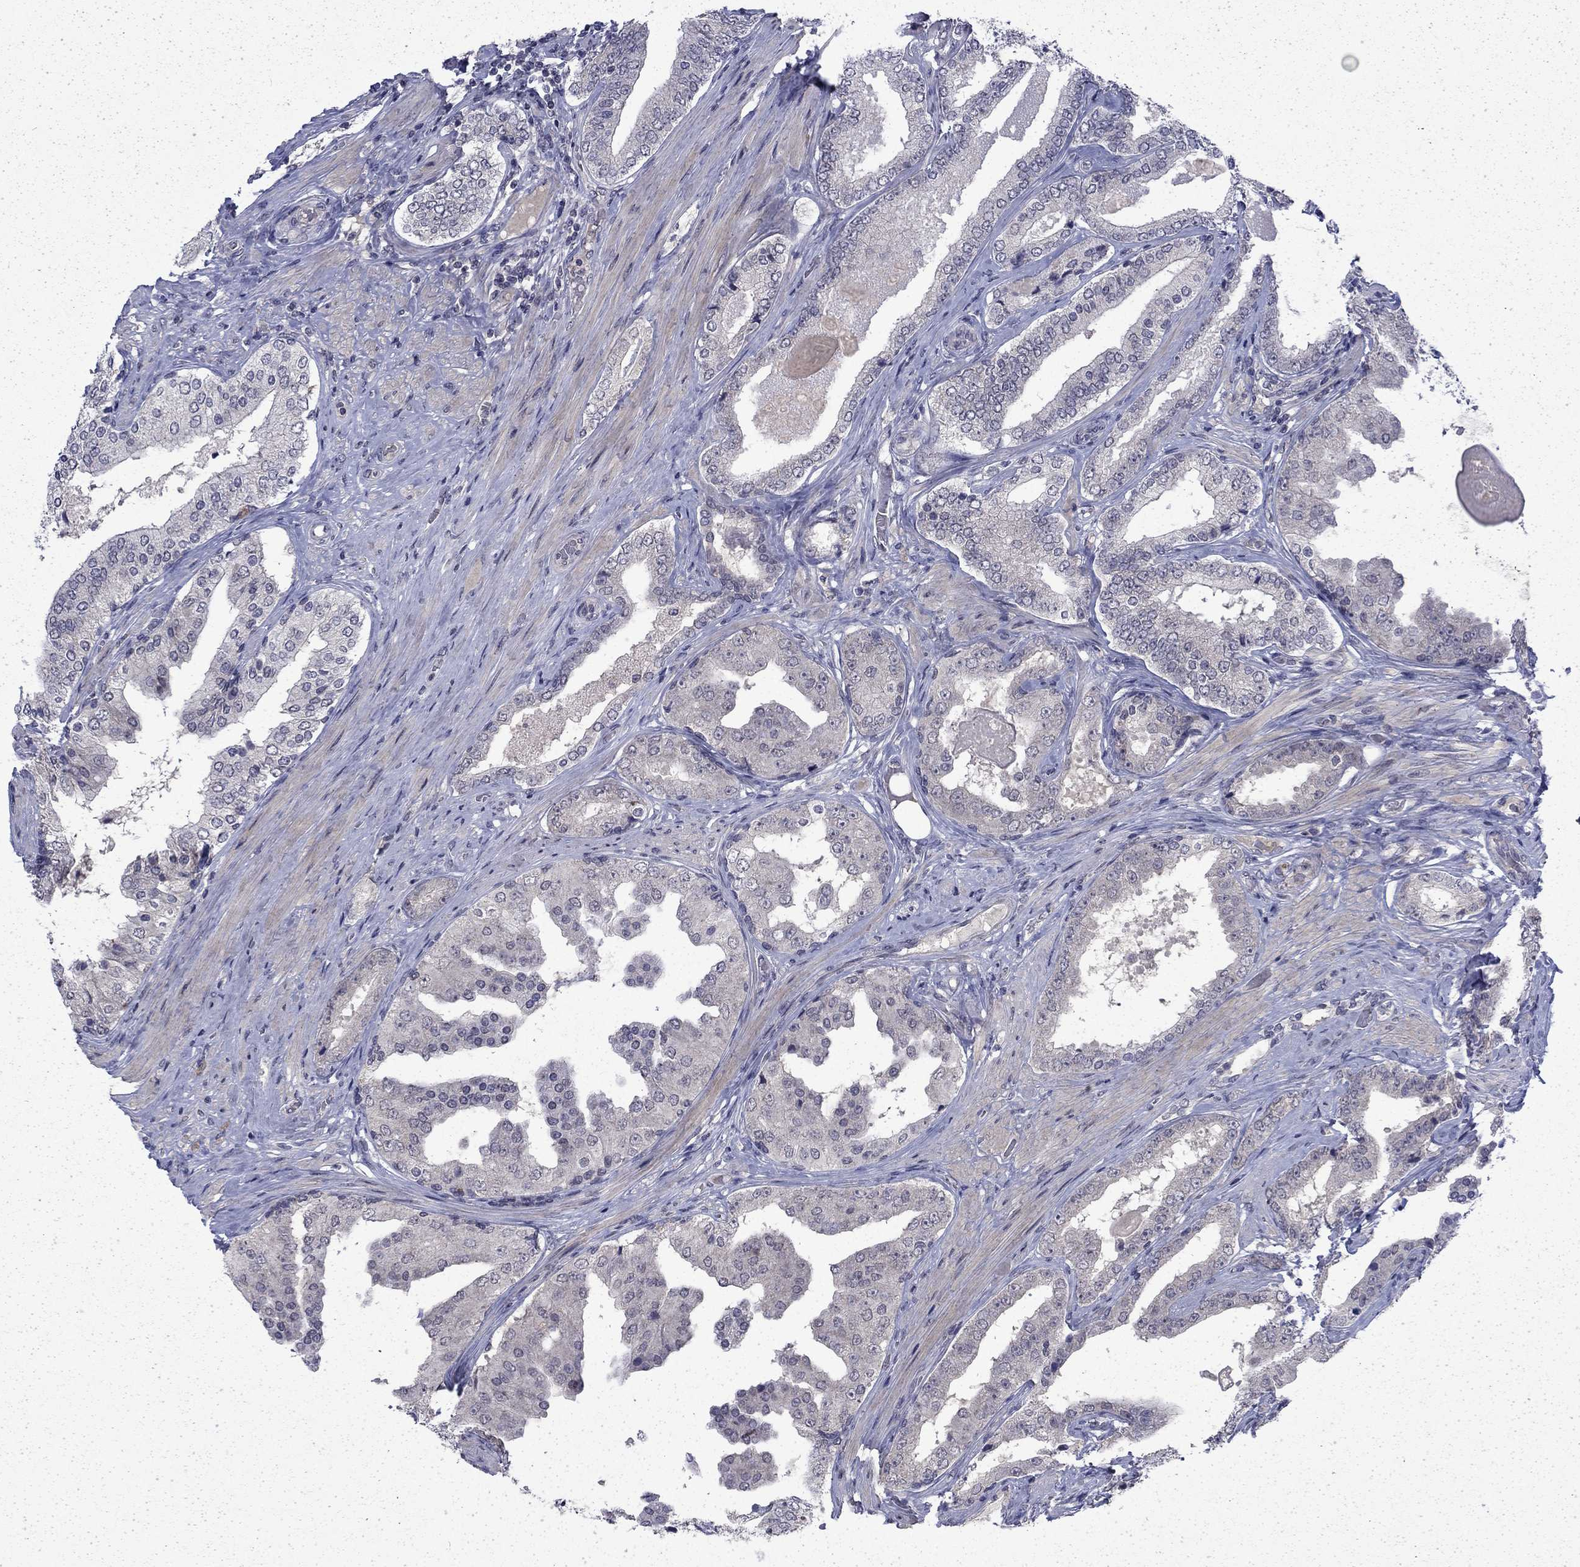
{"staining": {"intensity": "negative", "quantity": "none", "location": "none"}, "tissue": "prostate cancer", "cell_type": "Tumor cells", "image_type": "cancer", "snomed": [{"axis": "morphology", "description": "Adenocarcinoma, Low grade"}, {"axis": "topography", "description": "Prostate and seminal vesicle, NOS"}], "caption": "Human prostate cancer (adenocarcinoma (low-grade)) stained for a protein using immunohistochemistry shows no positivity in tumor cells.", "gene": "CHAT", "patient": {"sex": "male", "age": 61}}